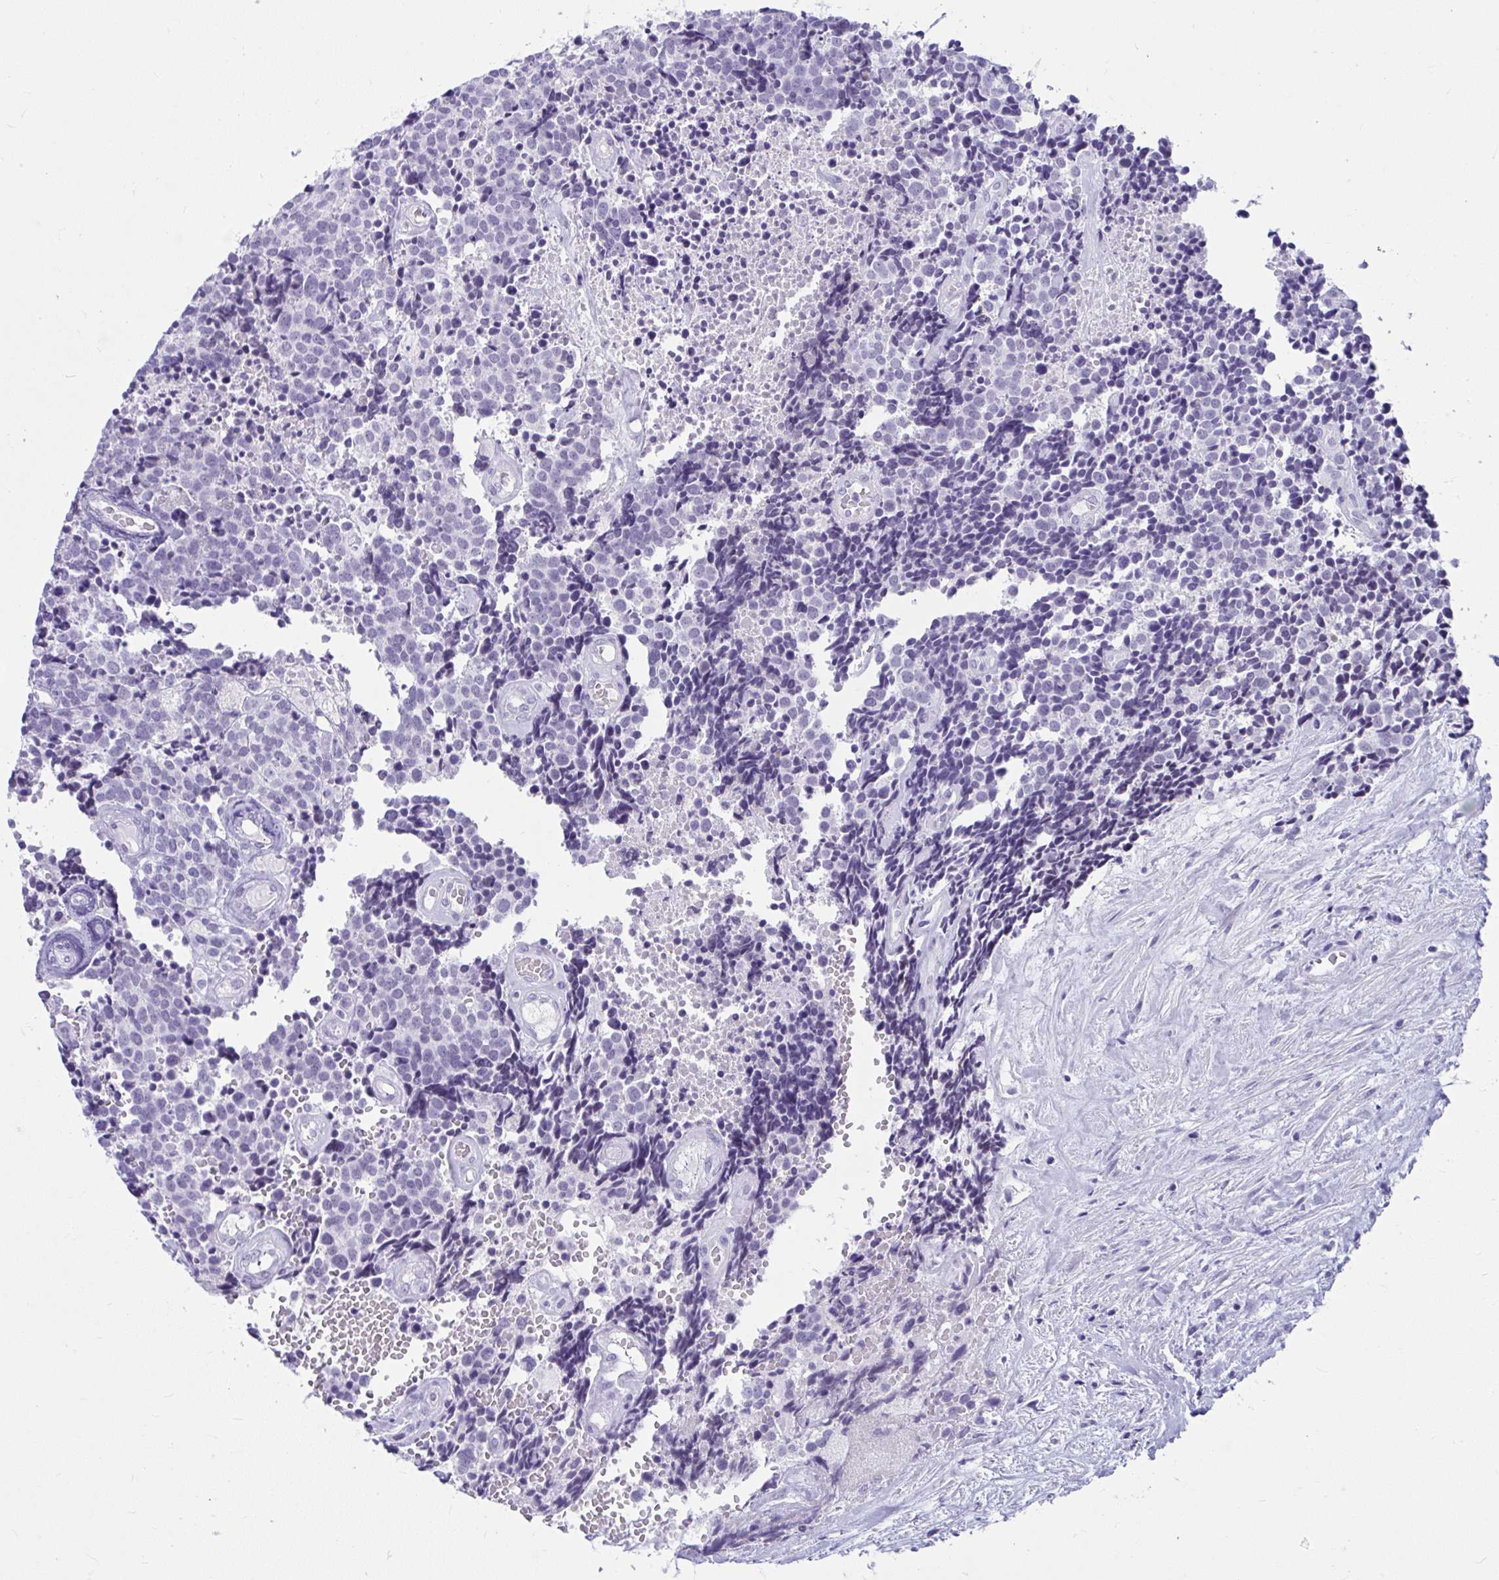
{"staining": {"intensity": "negative", "quantity": "none", "location": "none"}, "tissue": "carcinoid", "cell_type": "Tumor cells", "image_type": "cancer", "snomed": [{"axis": "morphology", "description": "Carcinoid, malignant, NOS"}, {"axis": "topography", "description": "Skin"}], "caption": "A high-resolution image shows immunohistochemistry staining of malignant carcinoid, which exhibits no significant expression in tumor cells.", "gene": "ISL1", "patient": {"sex": "female", "age": 79}}